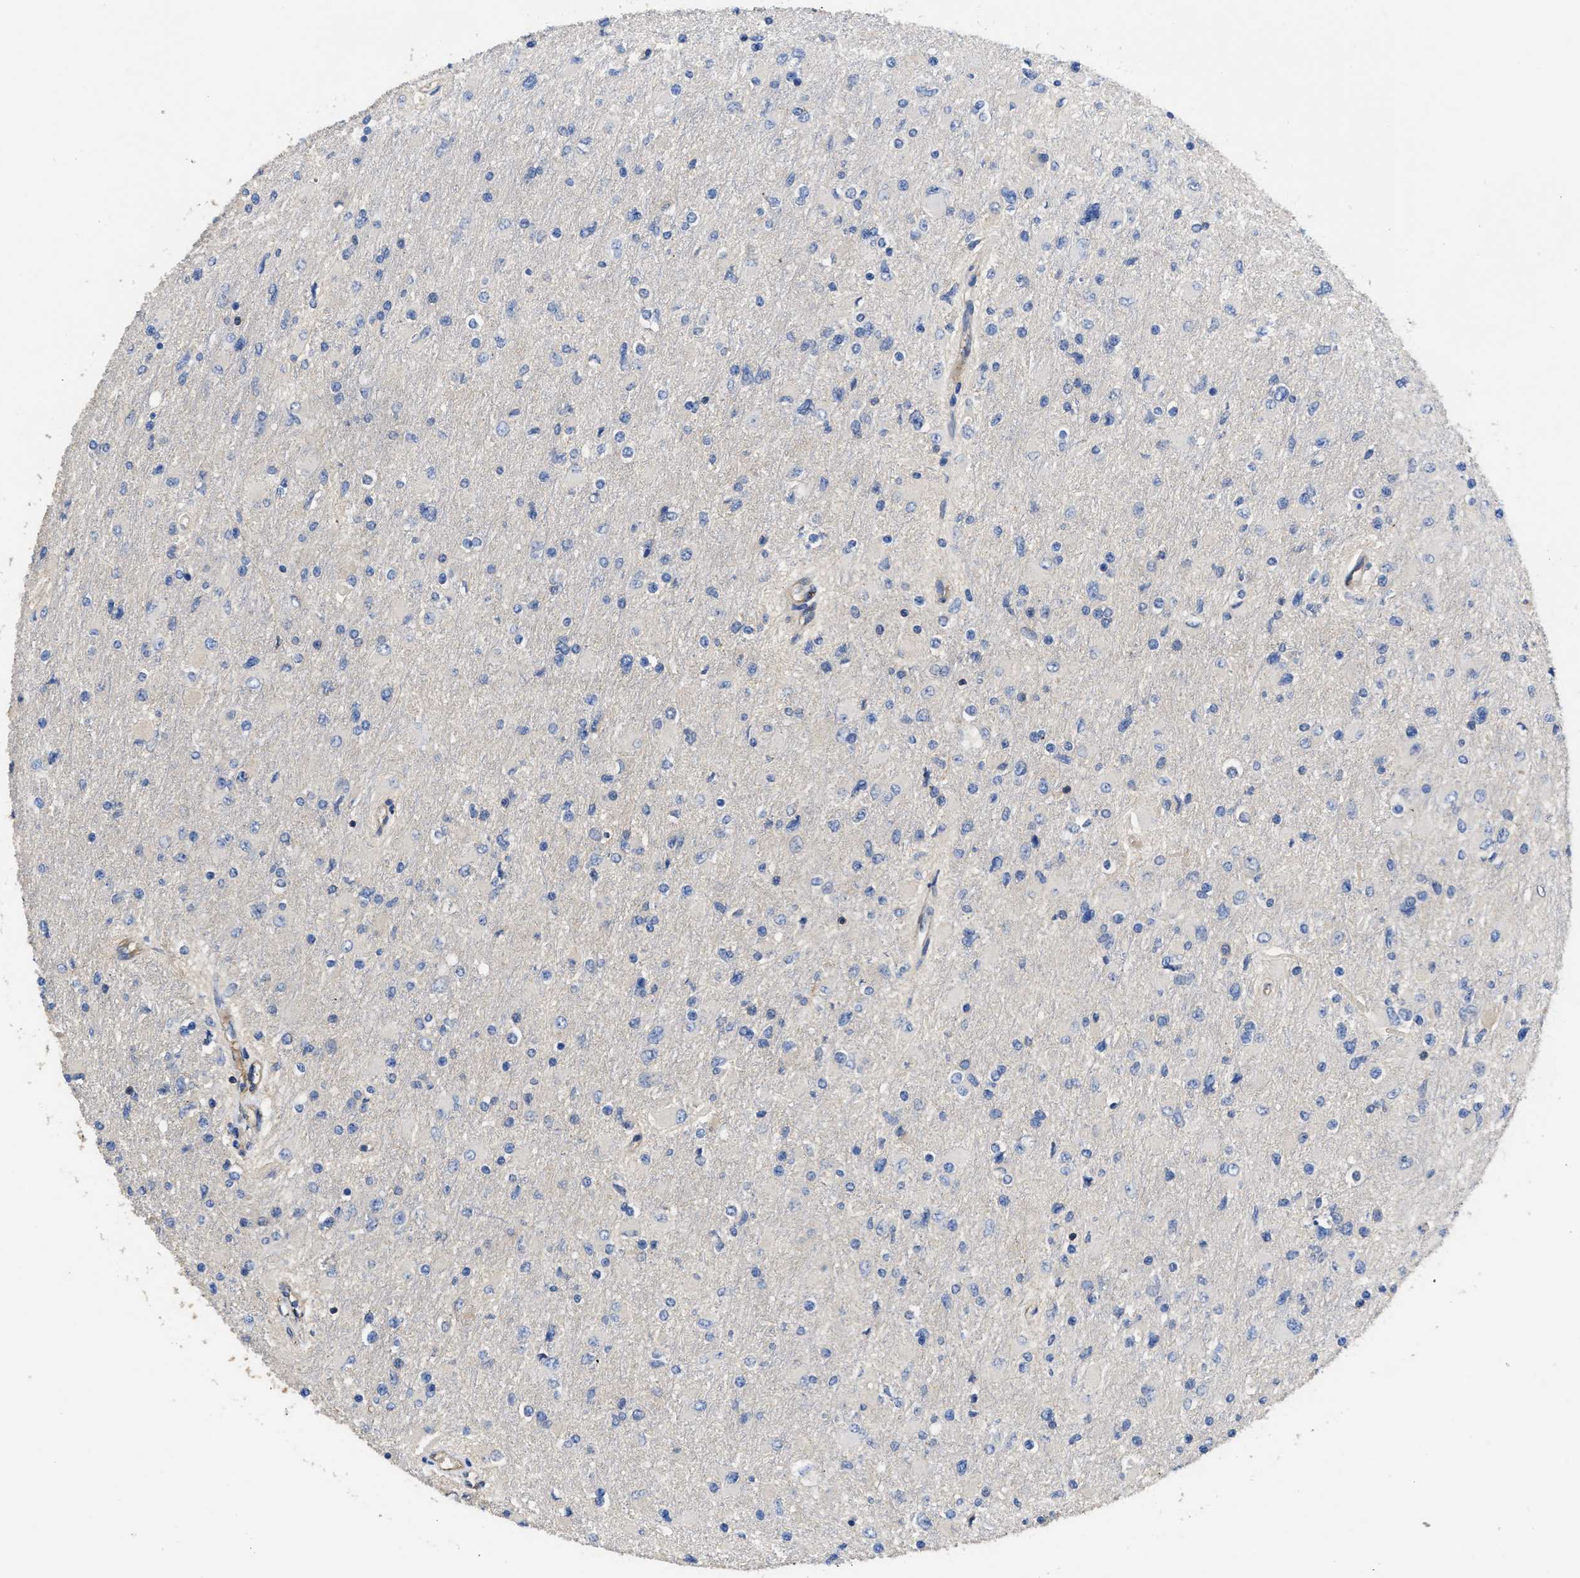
{"staining": {"intensity": "negative", "quantity": "none", "location": "none"}, "tissue": "glioma", "cell_type": "Tumor cells", "image_type": "cancer", "snomed": [{"axis": "morphology", "description": "Glioma, malignant, High grade"}, {"axis": "topography", "description": "Cerebral cortex"}], "caption": "Micrograph shows no significant protein expression in tumor cells of glioma.", "gene": "USP4", "patient": {"sex": "female", "age": 36}}